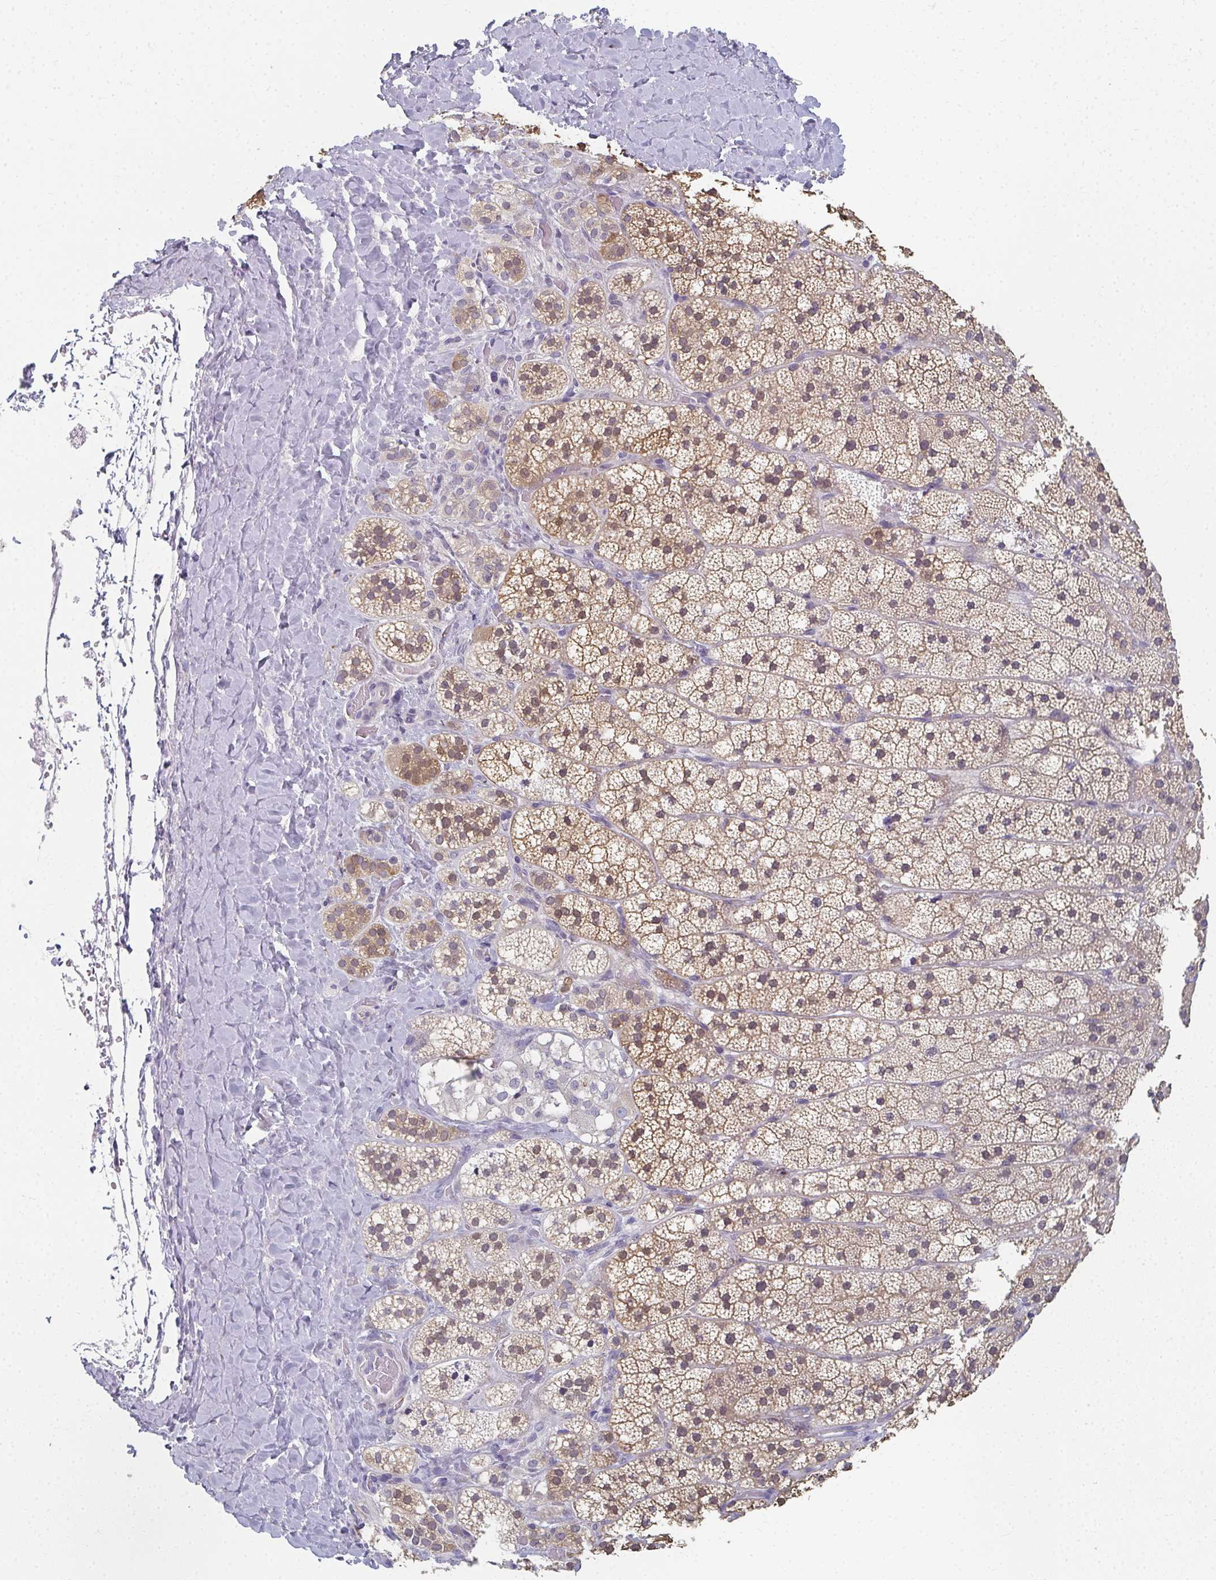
{"staining": {"intensity": "moderate", "quantity": "25%-75%", "location": "cytoplasmic/membranous"}, "tissue": "adrenal gland", "cell_type": "Glandular cells", "image_type": "normal", "snomed": [{"axis": "morphology", "description": "Normal tissue, NOS"}, {"axis": "topography", "description": "Adrenal gland"}], "caption": "The photomicrograph displays a brown stain indicating the presence of a protein in the cytoplasmic/membranous of glandular cells in adrenal gland. The staining is performed using DAB brown chromogen to label protein expression. The nuclei are counter-stained blue using hematoxylin.", "gene": "CAMKV", "patient": {"sex": "male", "age": 53}}